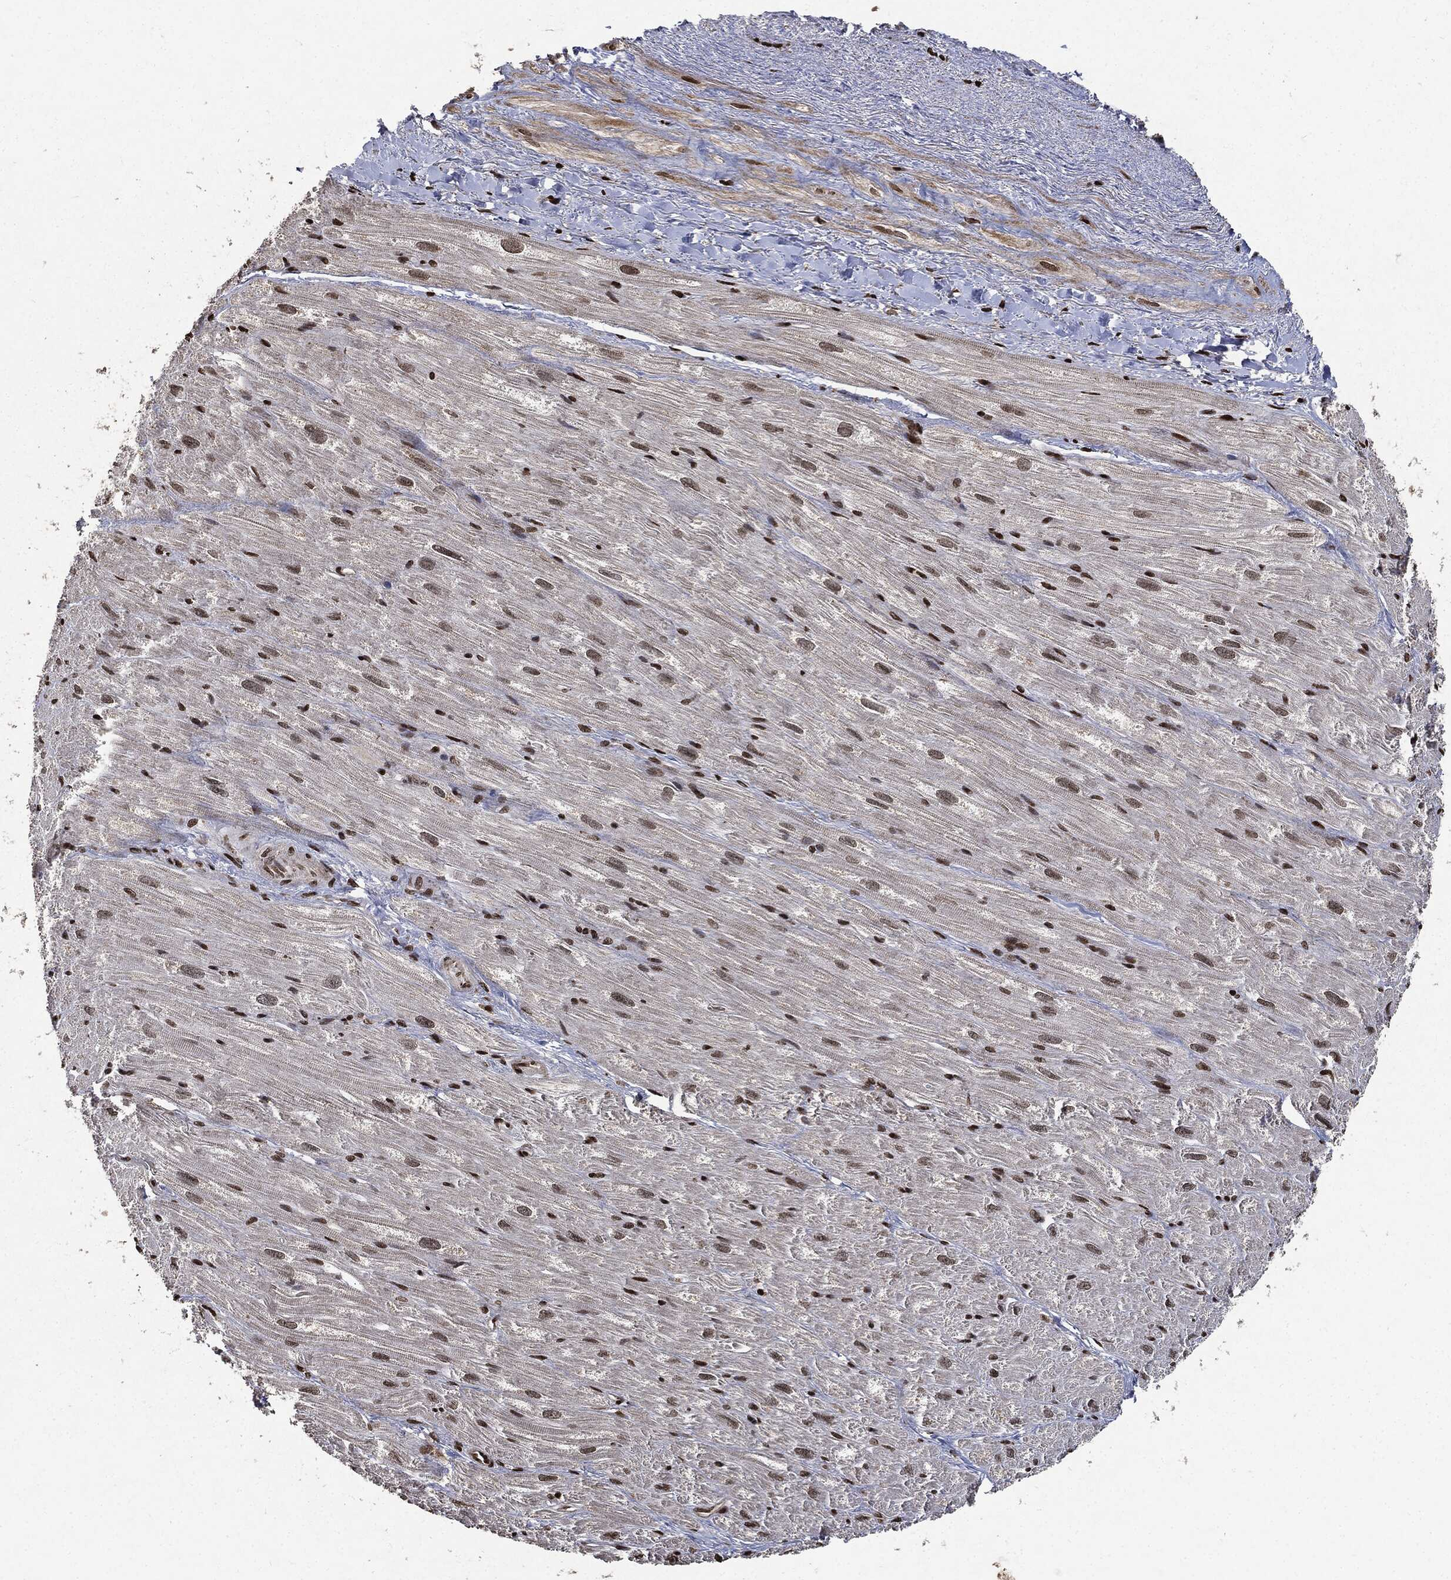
{"staining": {"intensity": "moderate", "quantity": ">75%", "location": "nuclear"}, "tissue": "heart muscle", "cell_type": "Cardiomyocytes", "image_type": "normal", "snomed": [{"axis": "morphology", "description": "Normal tissue, NOS"}, {"axis": "topography", "description": "Heart"}], "caption": "Heart muscle stained with DAB immunohistochemistry displays medium levels of moderate nuclear expression in about >75% of cardiomyocytes. The staining was performed using DAB to visualize the protein expression in brown, while the nuclei were stained in blue with hematoxylin (Magnification: 20x).", "gene": "JUN", "patient": {"sex": "male", "age": 62}}